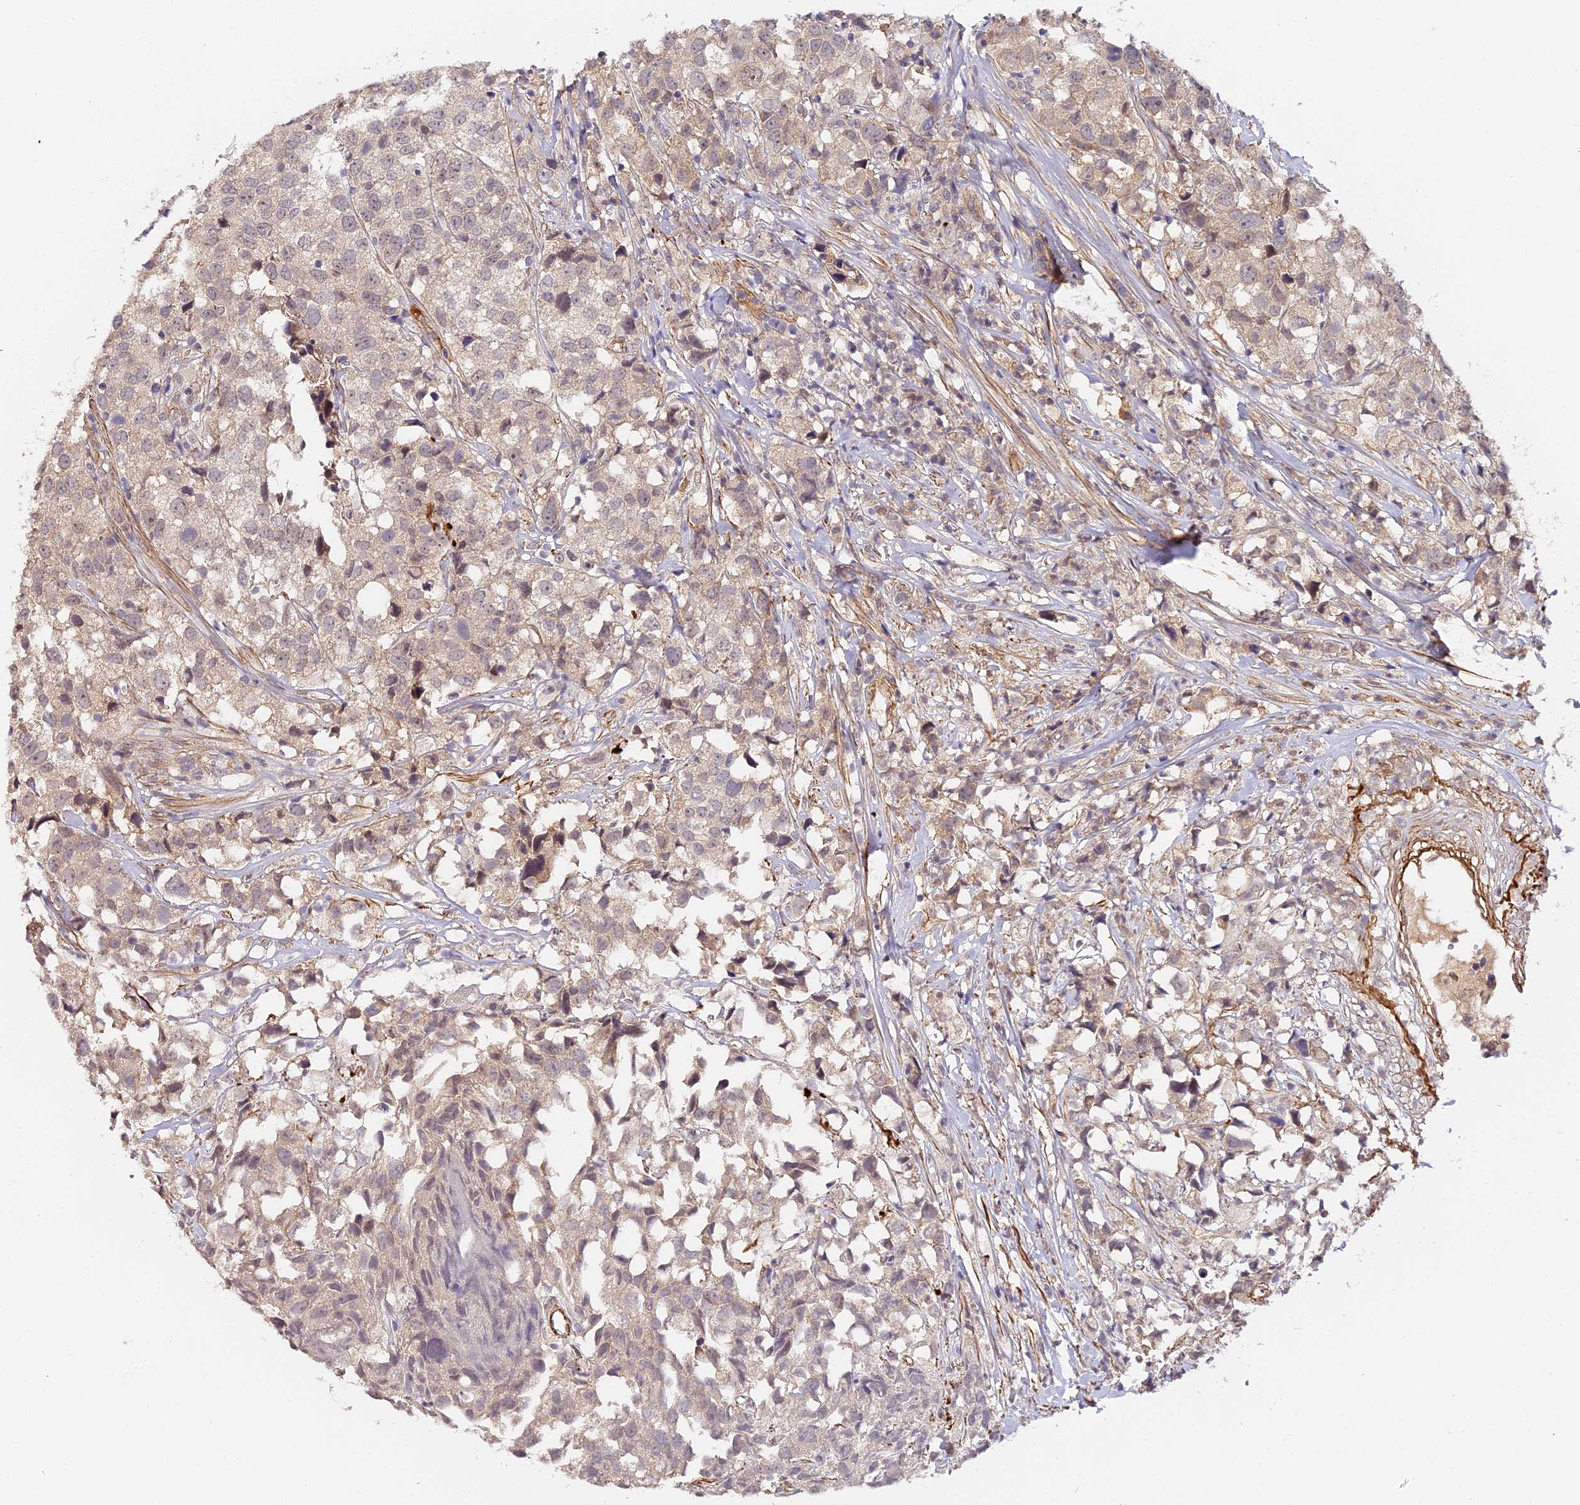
{"staining": {"intensity": "negative", "quantity": "none", "location": "none"}, "tissue": "urothelial cancer", "cell_type": "Tumor cells", "image_type": "cancer", "snomed": [{"axis": "morphology", "description": "Urothelial carcinoma, High grade"}, {"axis": "topography", "description": "Urinary bladder"}], "caption": "The photomicrograph displays no staining of tumor cells in urothelial cancer. (DAB immunohistochemistry, high magnification).", "gene": "IMPACT", "patient": {"sex": "female", "age": 75}}